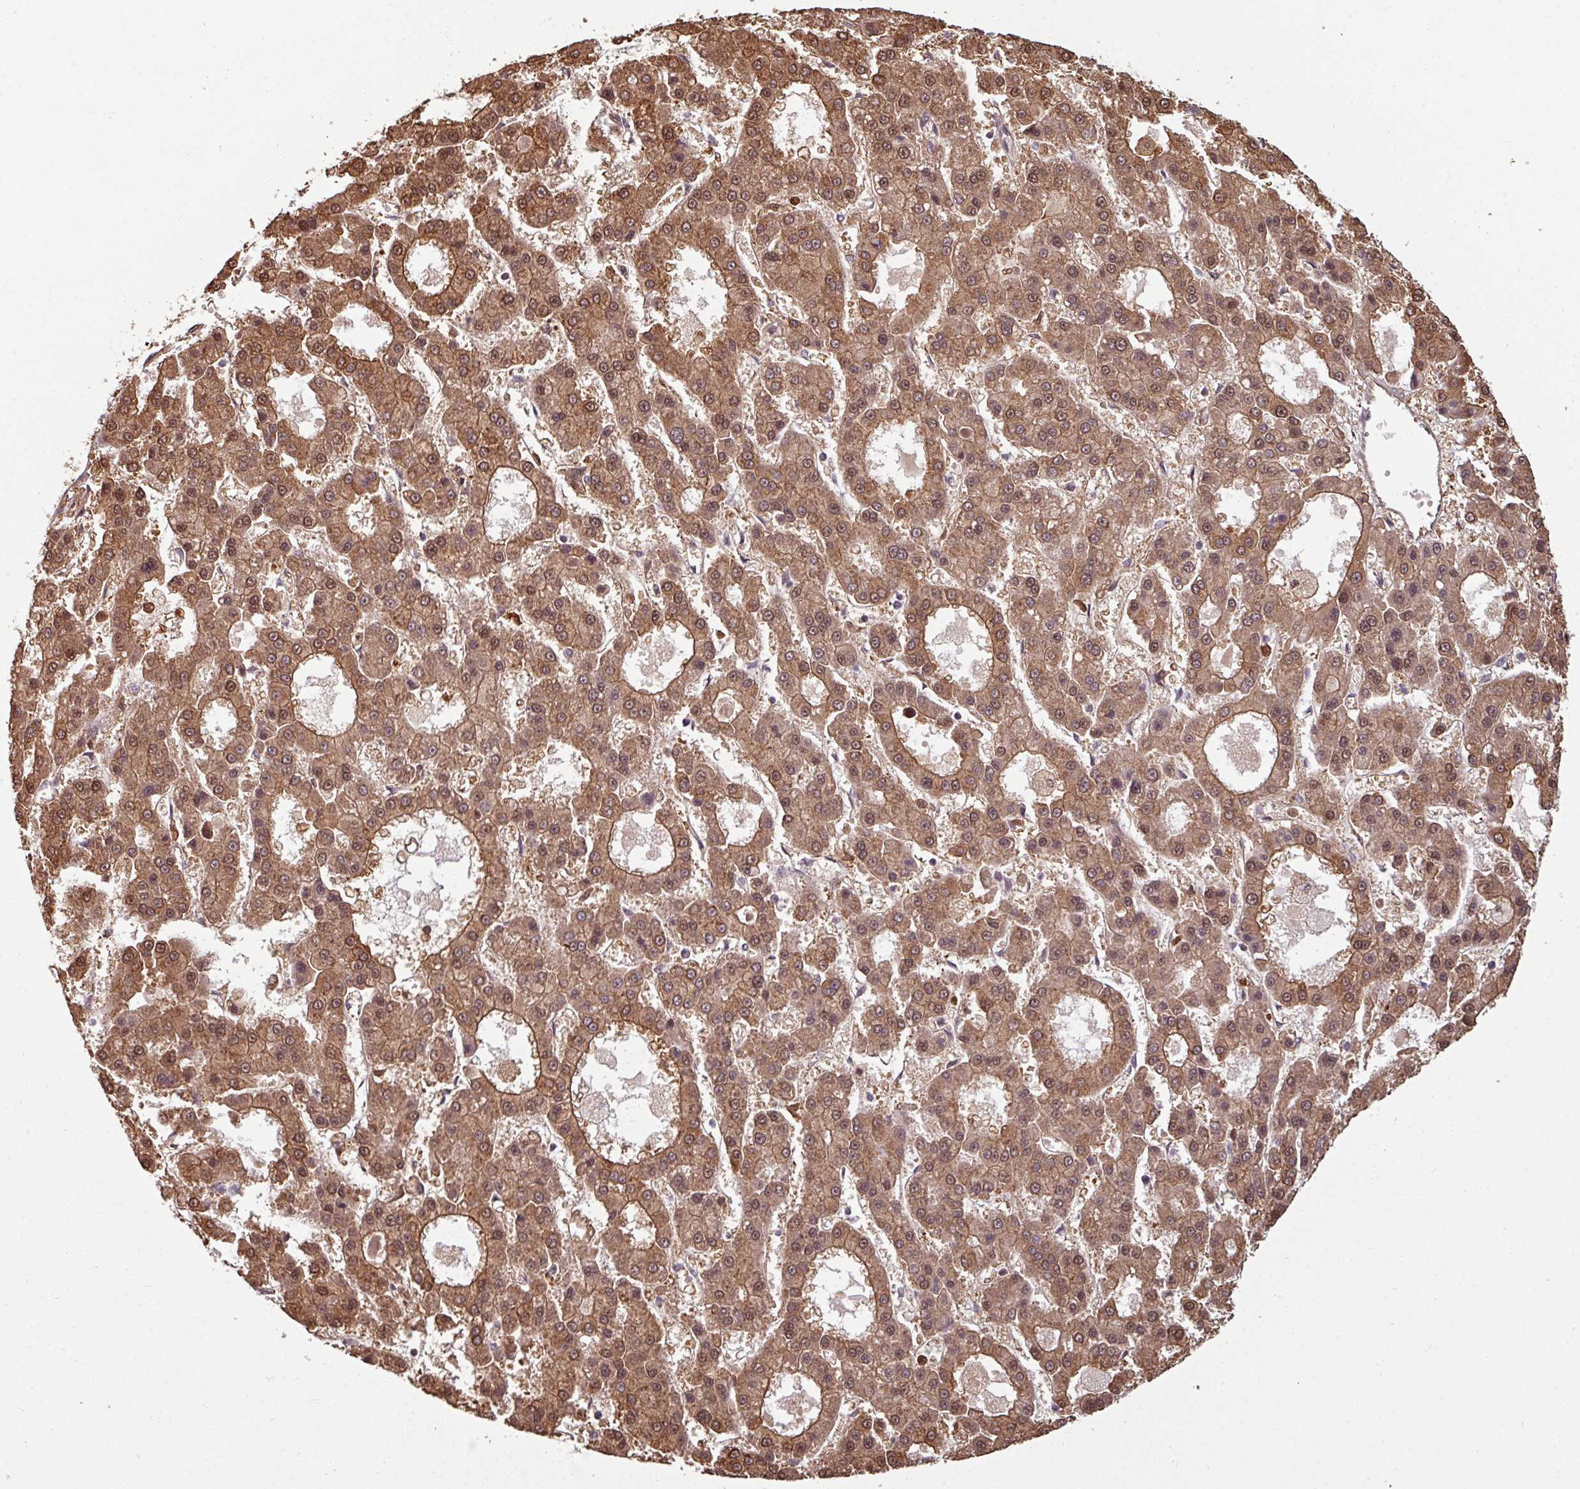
{"staining": {"intensity": "moderate", "quantity": ">75%", "location": "cytoplasmic/membranous,nuclear"}, "tissue": "liver cancer", "cell_type": "Tumor cells", "image_type": "cancer", "snomed": [{"axis": "morphology", "description": "Carcinoma, Hepatocellular, NOS"}, {"axis": "topography", "description": "Liver"}], "caption": "Immunohistochemical staining of human hepatocellular carcinoma (liver) shows medium levels of moderate cytoplasmic/membranous and nuclear positivity in approximately >75% of tumor cells.", "gene": "KCTD11", "patient": {"sex": "male", "age": 70}}